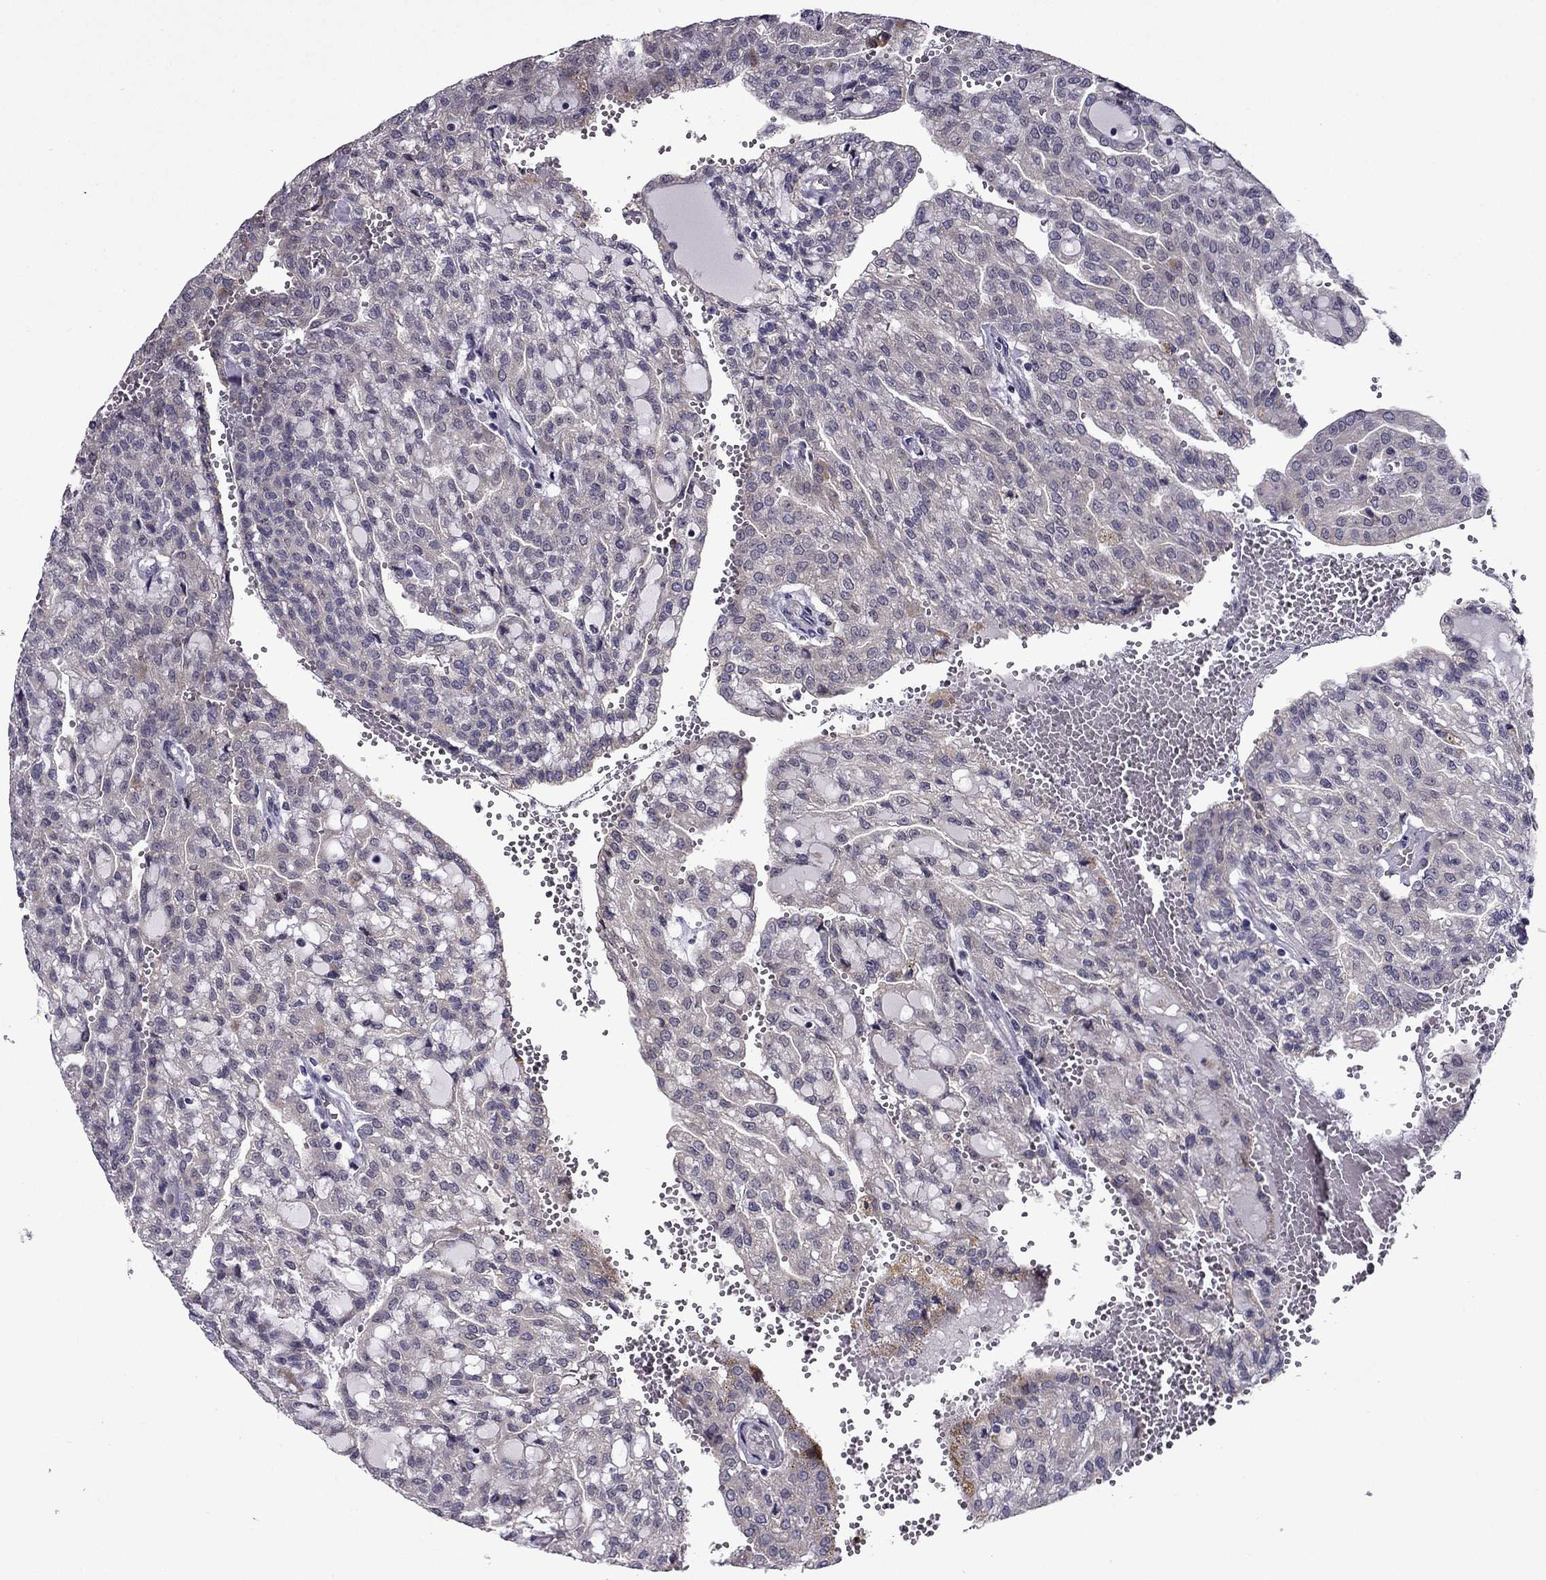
{"staining": {"intensity": "weak", "quantity": "<25%", "location": "cytoplasmic/membranous"}, "tissue": "renal cancer", "cell_type": "Tumor cells", "image_type": "cancer", "snomed": [{"axis": "morphology", "description": "Adenocarcinoma, NOS"}, {"axis": "topography", "description": "Kidney"}], "caption": "Immunohistochemistry photomicrograph of neoplastic tissue: human renal adenocarcinoma stained with DAB (3,3'-diaminobenzidine) demonstrates no significant protein expression in tumor cells.", "gene": "CDK5", "patient": {"sex": "male", "age": 63}}